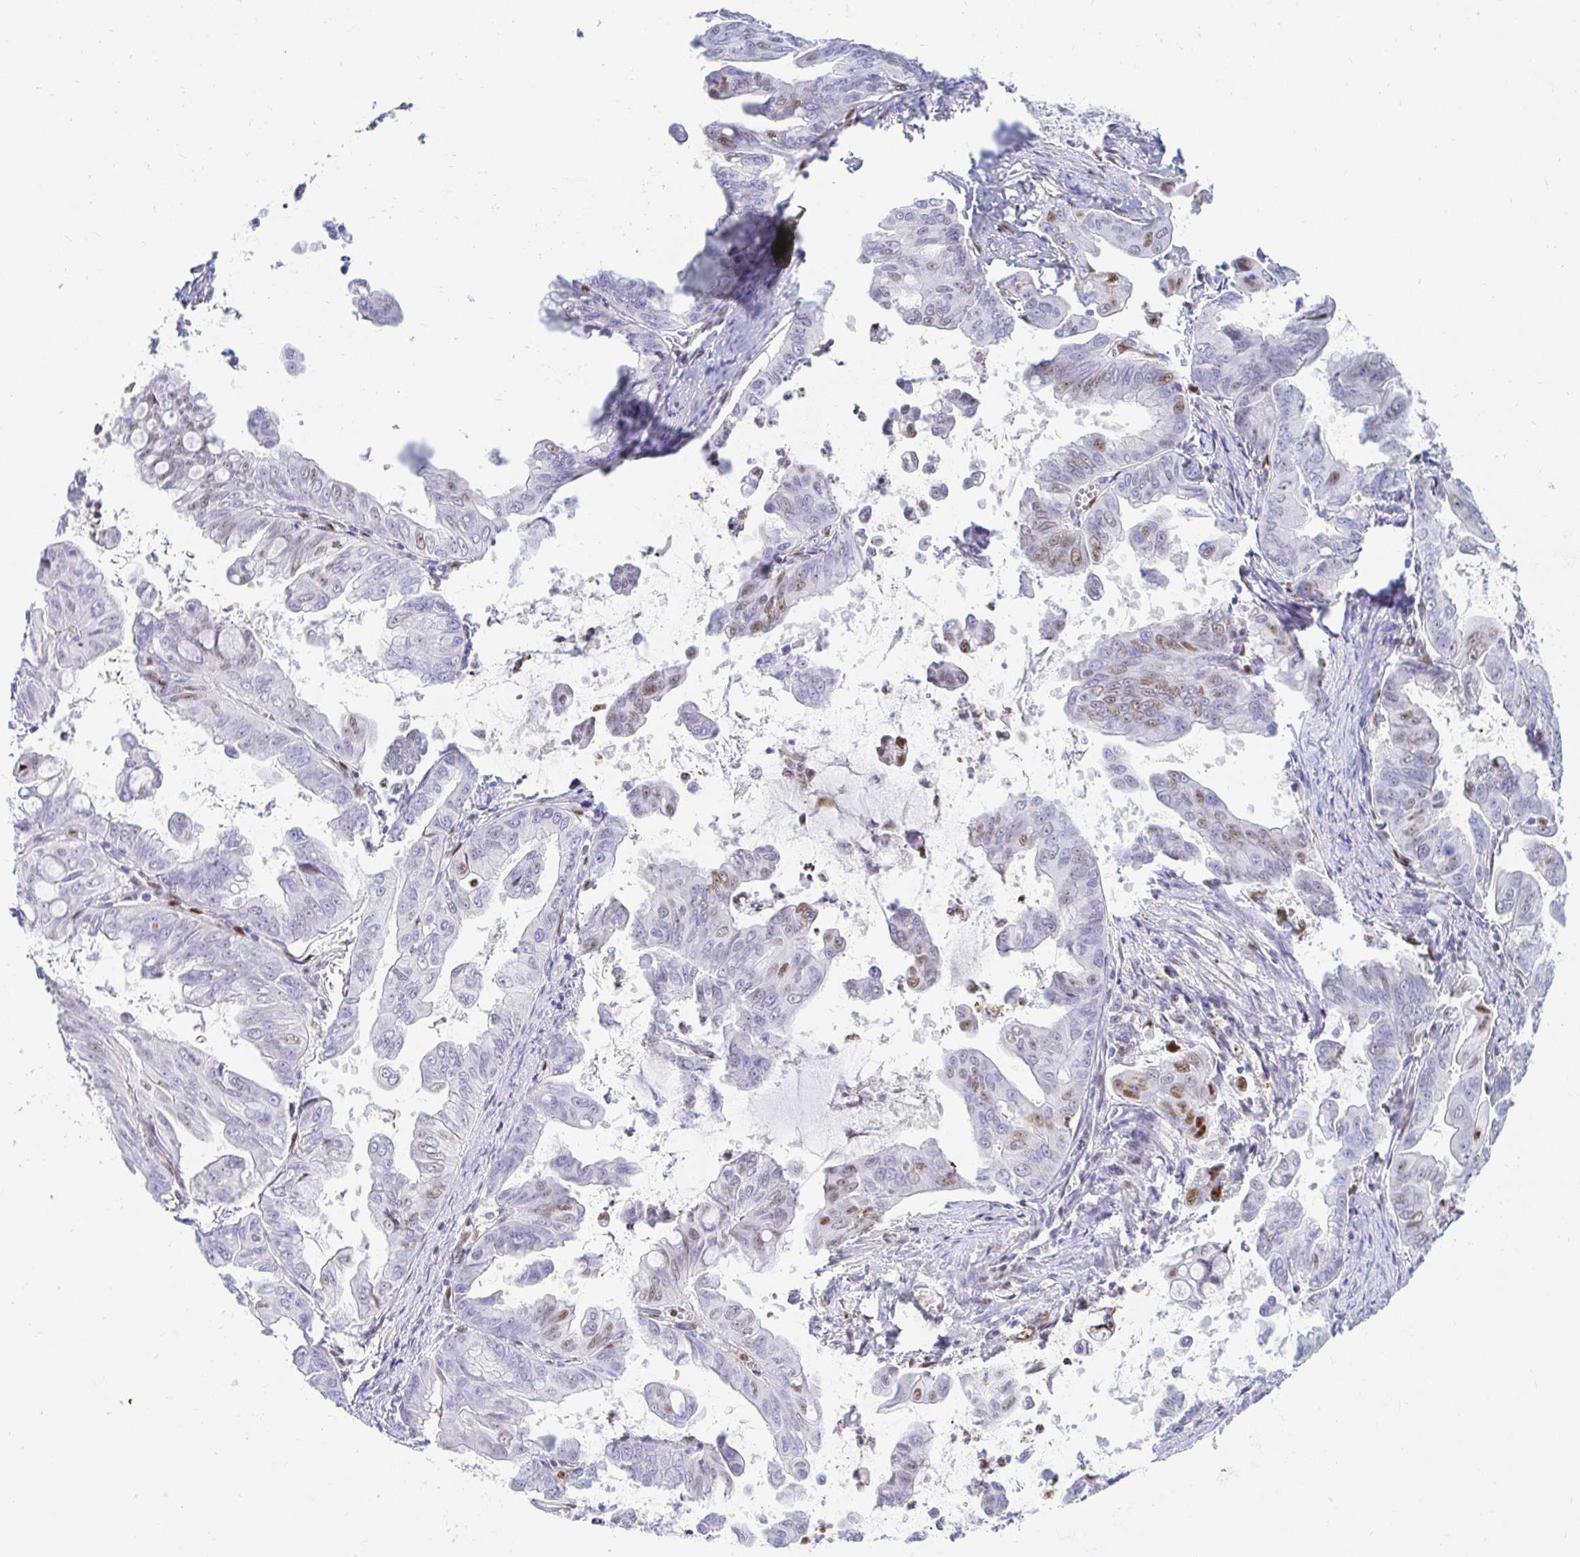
{"staining": {"intensity": "moderate", "quantity": "<25%", "location": "nuclear"}, "tissue": "stomach cancer", "cell_type": "Tumor cells", "image_type": "cancer", "snomed": [{"axis": "morphology", "description": "Adenocarcinoma, NOS"}, {"axis": "topography", "description": "Stomach, upper"}], "caption": "Stomach cancer stained with a brown dye demonstrates moderate nuclear positive expression in approximately <25% of tumor cells.", "gene": "HINFP", "patient": {"sex": "male", "age": 80}}